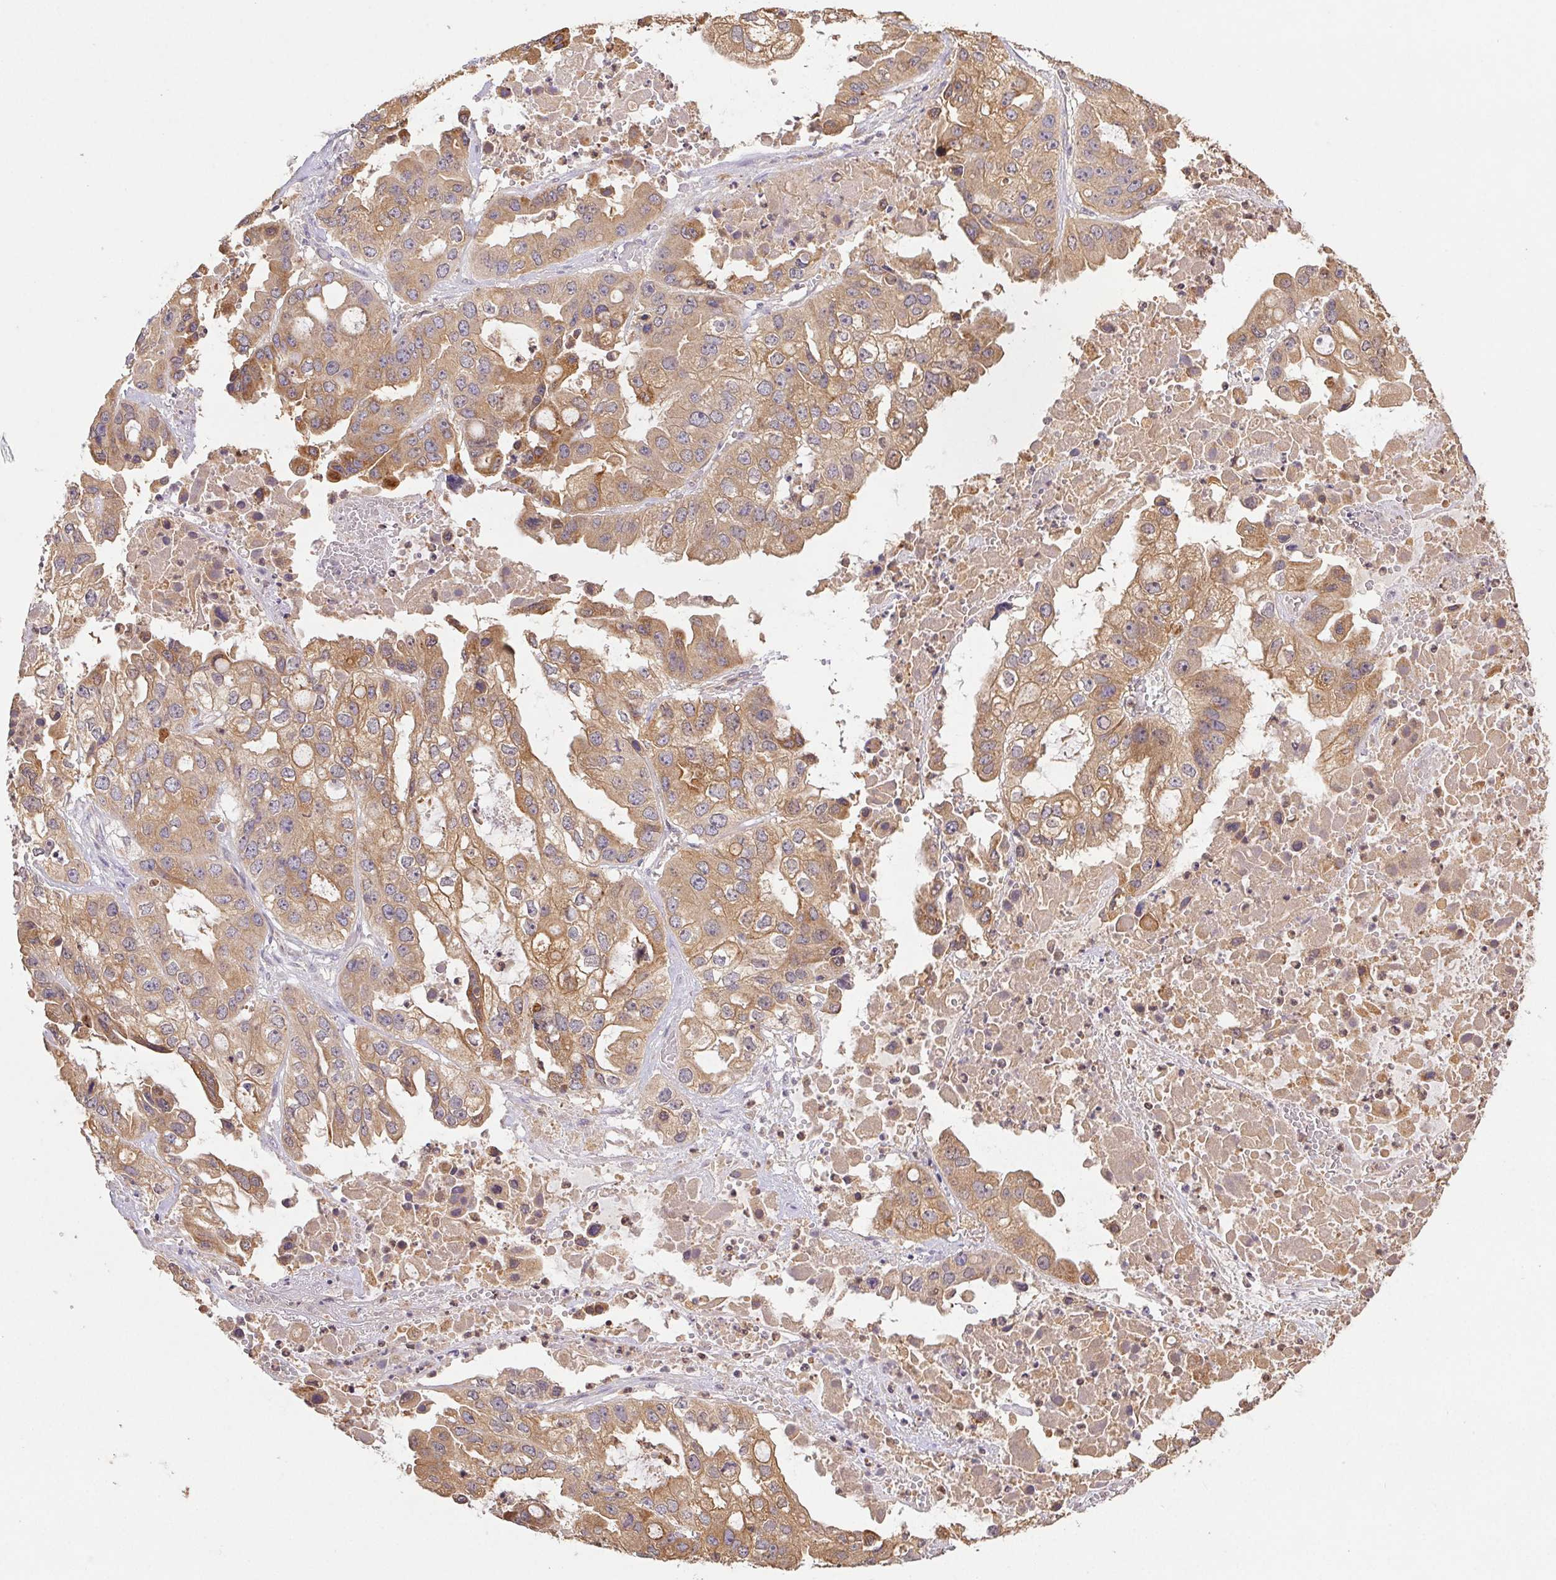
{"staining": {"intensity": "moderate", "quantity": ">75%", "location": "cytoplasmic/membranous"}, "tissue": "ovarian cancer", "cell_type": "Tumor cells", "image_type": "cancer", "snomed": [{"axis": "morphology", "description": "Cystadenocarcinoma, serous, NOS"}, {"axis": "topography", "description": "Ovary"}], "caption": "A histopathology image of human serous cystadenocarcinoma (ovarian) stained for a protein exhibits moderate cytoplasmic/membranous brown staining in tumor cells.", "gene": "RAB11A", "patient": {"sex": "female", "age": 56}}